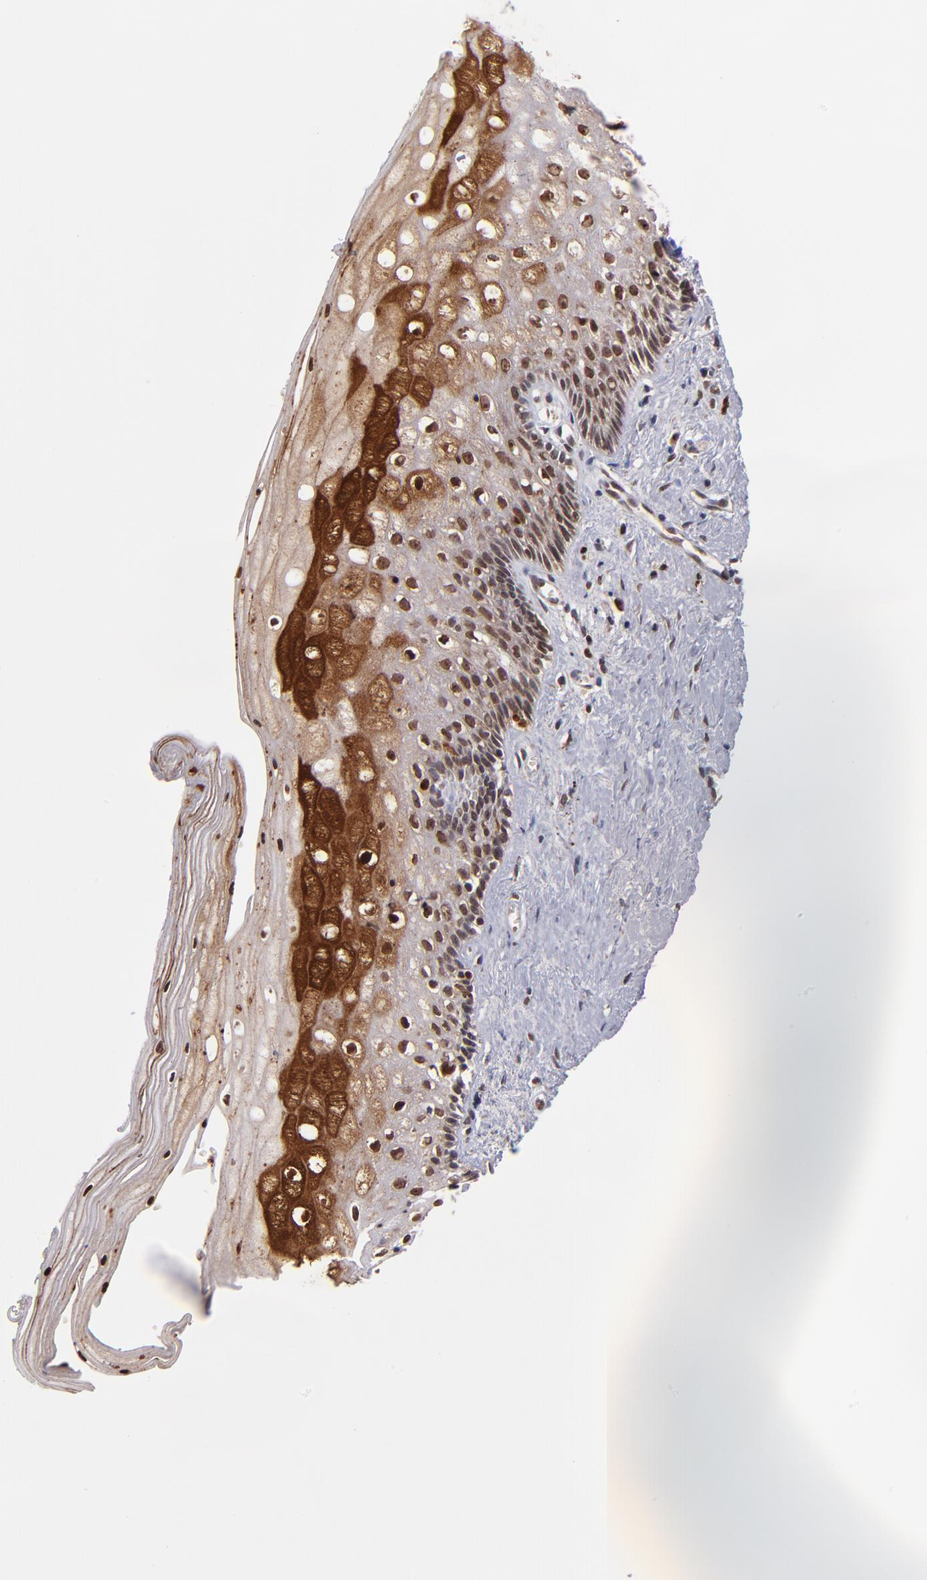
{"staining": {"intensity": "strong", "quantity": ">75%", "location": "cytoplasmic/membranous,nuclear"}, "tissue": "vagina", "cell_type": "Squamous epithelial cells", "image_type": "normal", "snomed": [{"axis": "morphology", "description": "Normal tissue, NOS"}, {"axis": "topography", "description": "Vagina"}], "caption": "Immunohistochemical staining of benign human vagina exhibits >75% levels of strong cytoplasmic/membranous,nuclear protein positivity in about >75% of squamous epithelial cells.", "gene": "TOP1MT", "patient": {"sex": "female", "age": 46}}